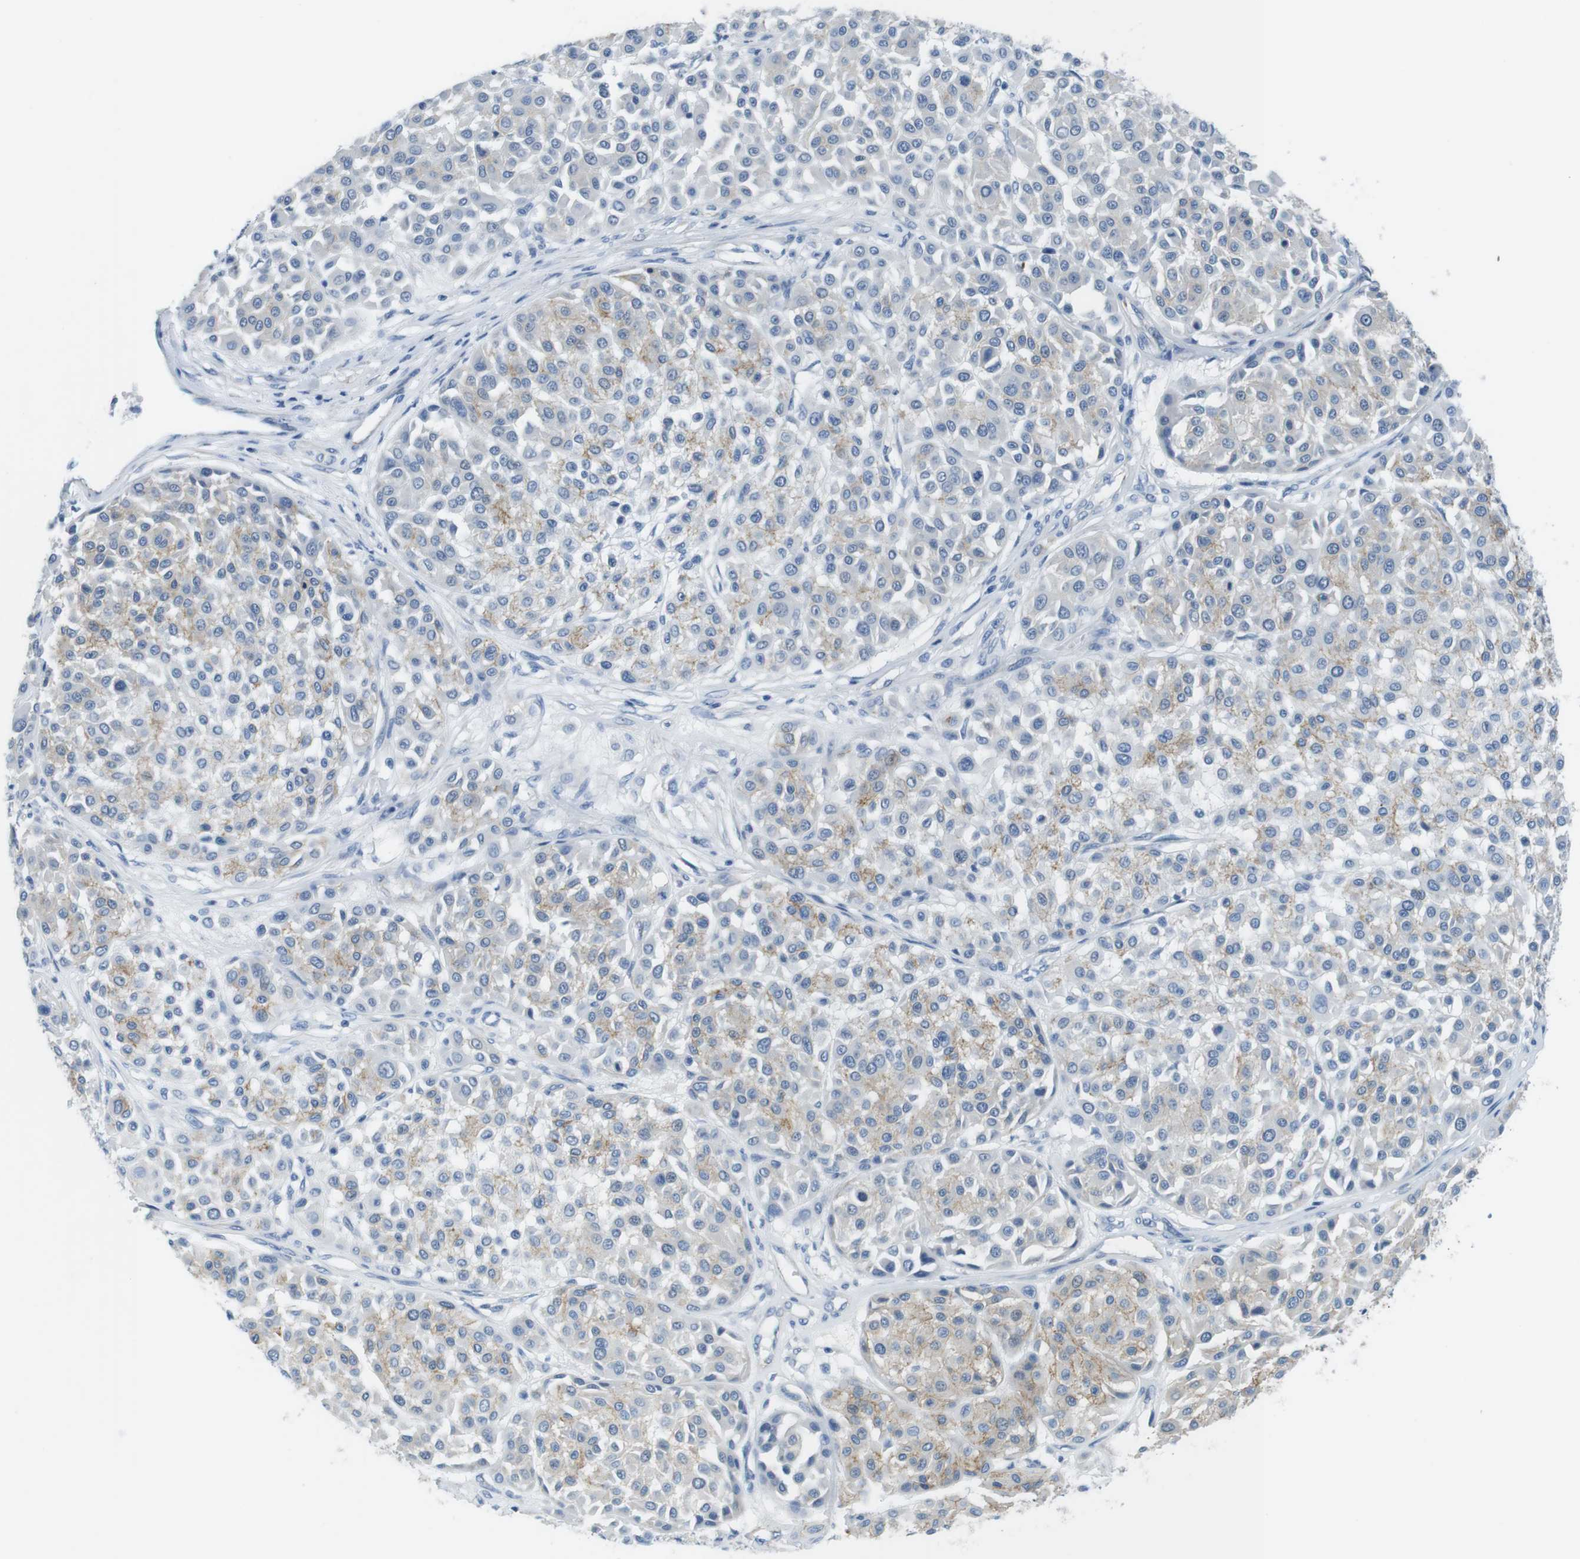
{"staining": {"intensity": "weak", "quantity": "25%-75%", "location": "cytoplasmic/membranous"}, "tissue": "melanoma", "cell_type": "Tumor cells", "image_type": "cancer", "snomed": [{"axis": "morphology", "description": "Malignant melanoma, Metastatic site"}, {"axis": "topography", "description": "Soft tissue"}], "caption": "Immunohistochemistry (DAB (3,3'-diaminobenzidine)) staining of malignant melanoma (metastatic site) shows weak cytoplasmic/membranous protein positivity in approximately 25%-75% of tumor cells.", "gene": "SLC6A6", "patient": {"sex": "male", "age": 41}}